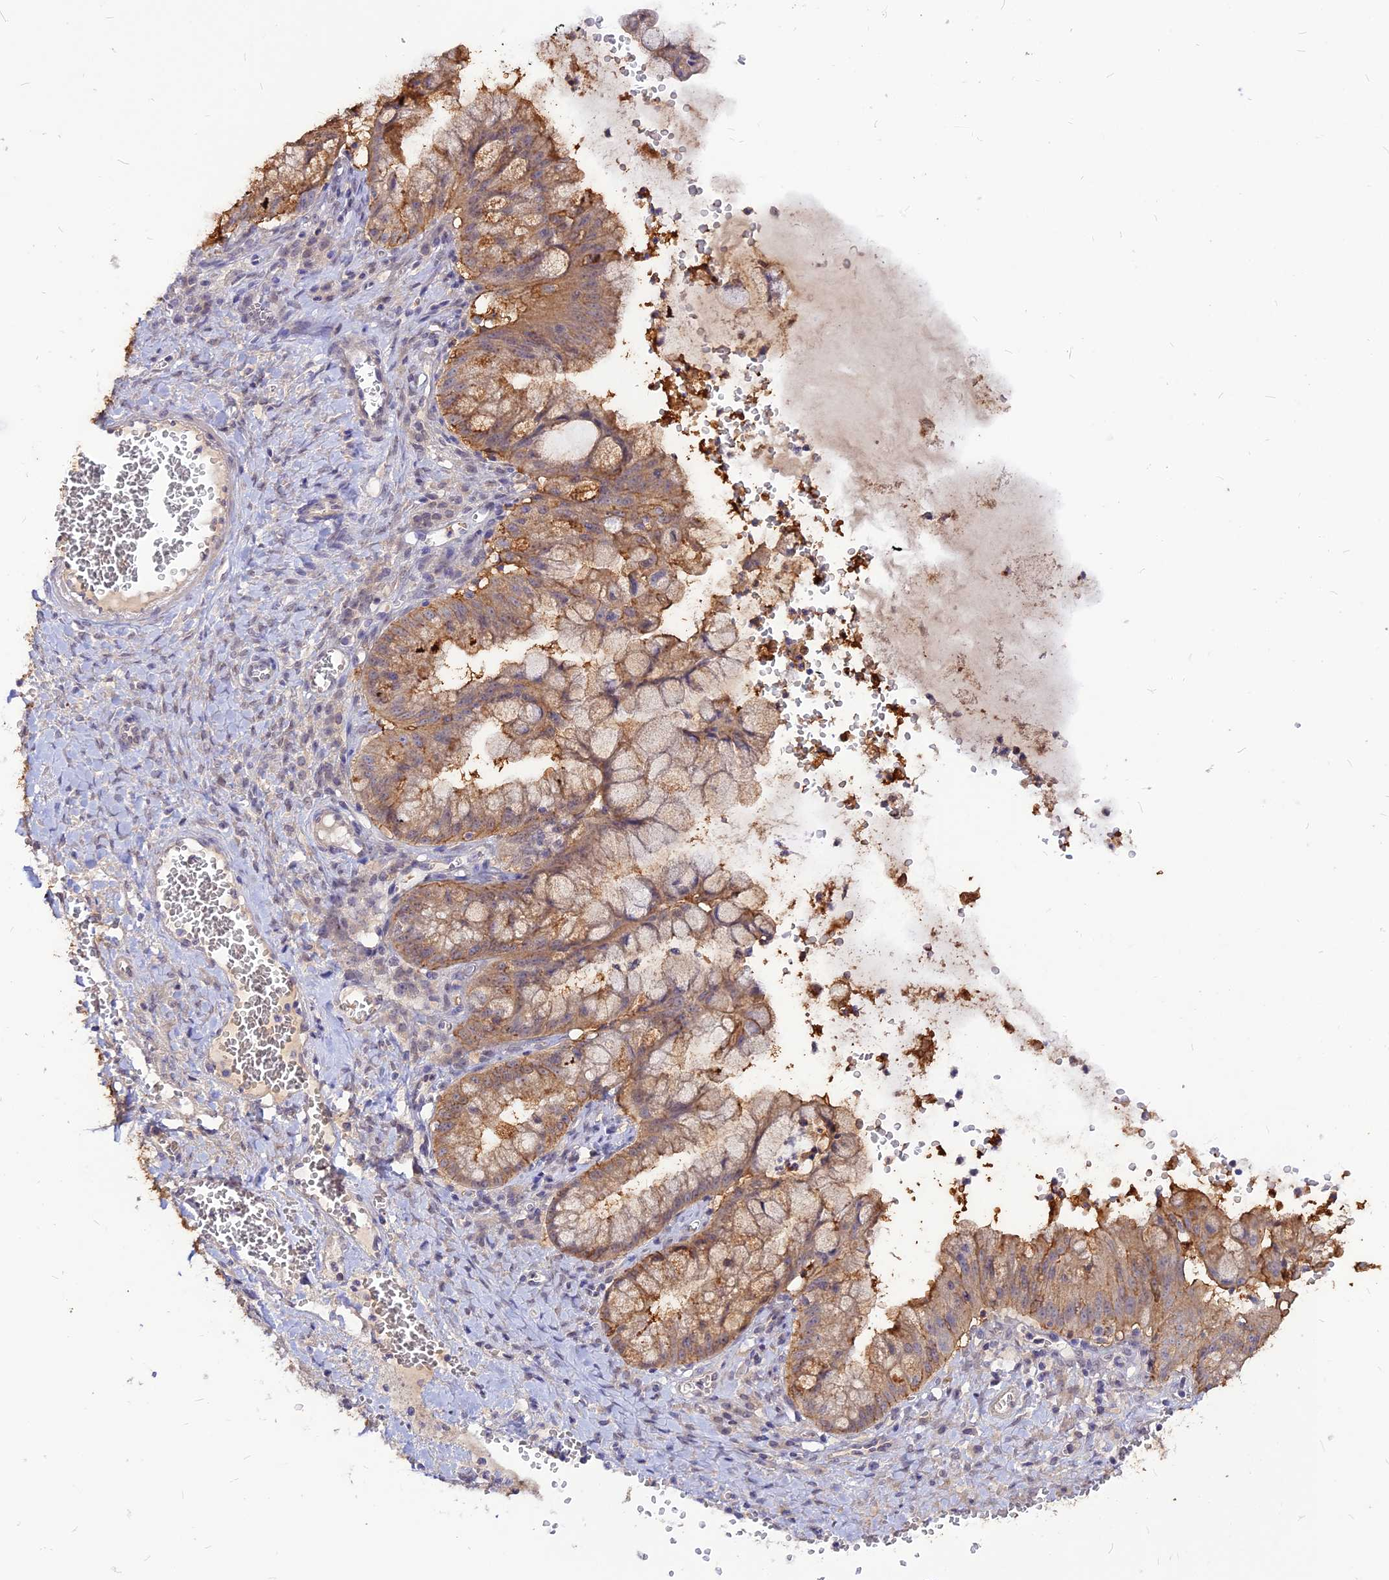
{"staining": {"intensity": "moderate", "quantity": ">75%", "location": "cytoplasmic/membranous"}, "tissue": "ovarian cancer", "cell_type": "Tumor cells", "image_type": "cancer", "snomed": [{"axis": "morphology", "description": "Cystadenocarcinoma, mucinous, NOS"}, {"axis": "topography", "description": "Ovary"}], "caption": "Protein staining demonstrates moderate cytoplasmic/membranous expression in about >75% of tumor cells in ovarian cancer. Using DAB (brown) and hematoxylin (blue) stains, captured at high magnification using brightfield microscopy.", "gene": "CZIB", "patient": {"sex": "female", "age": 70}}